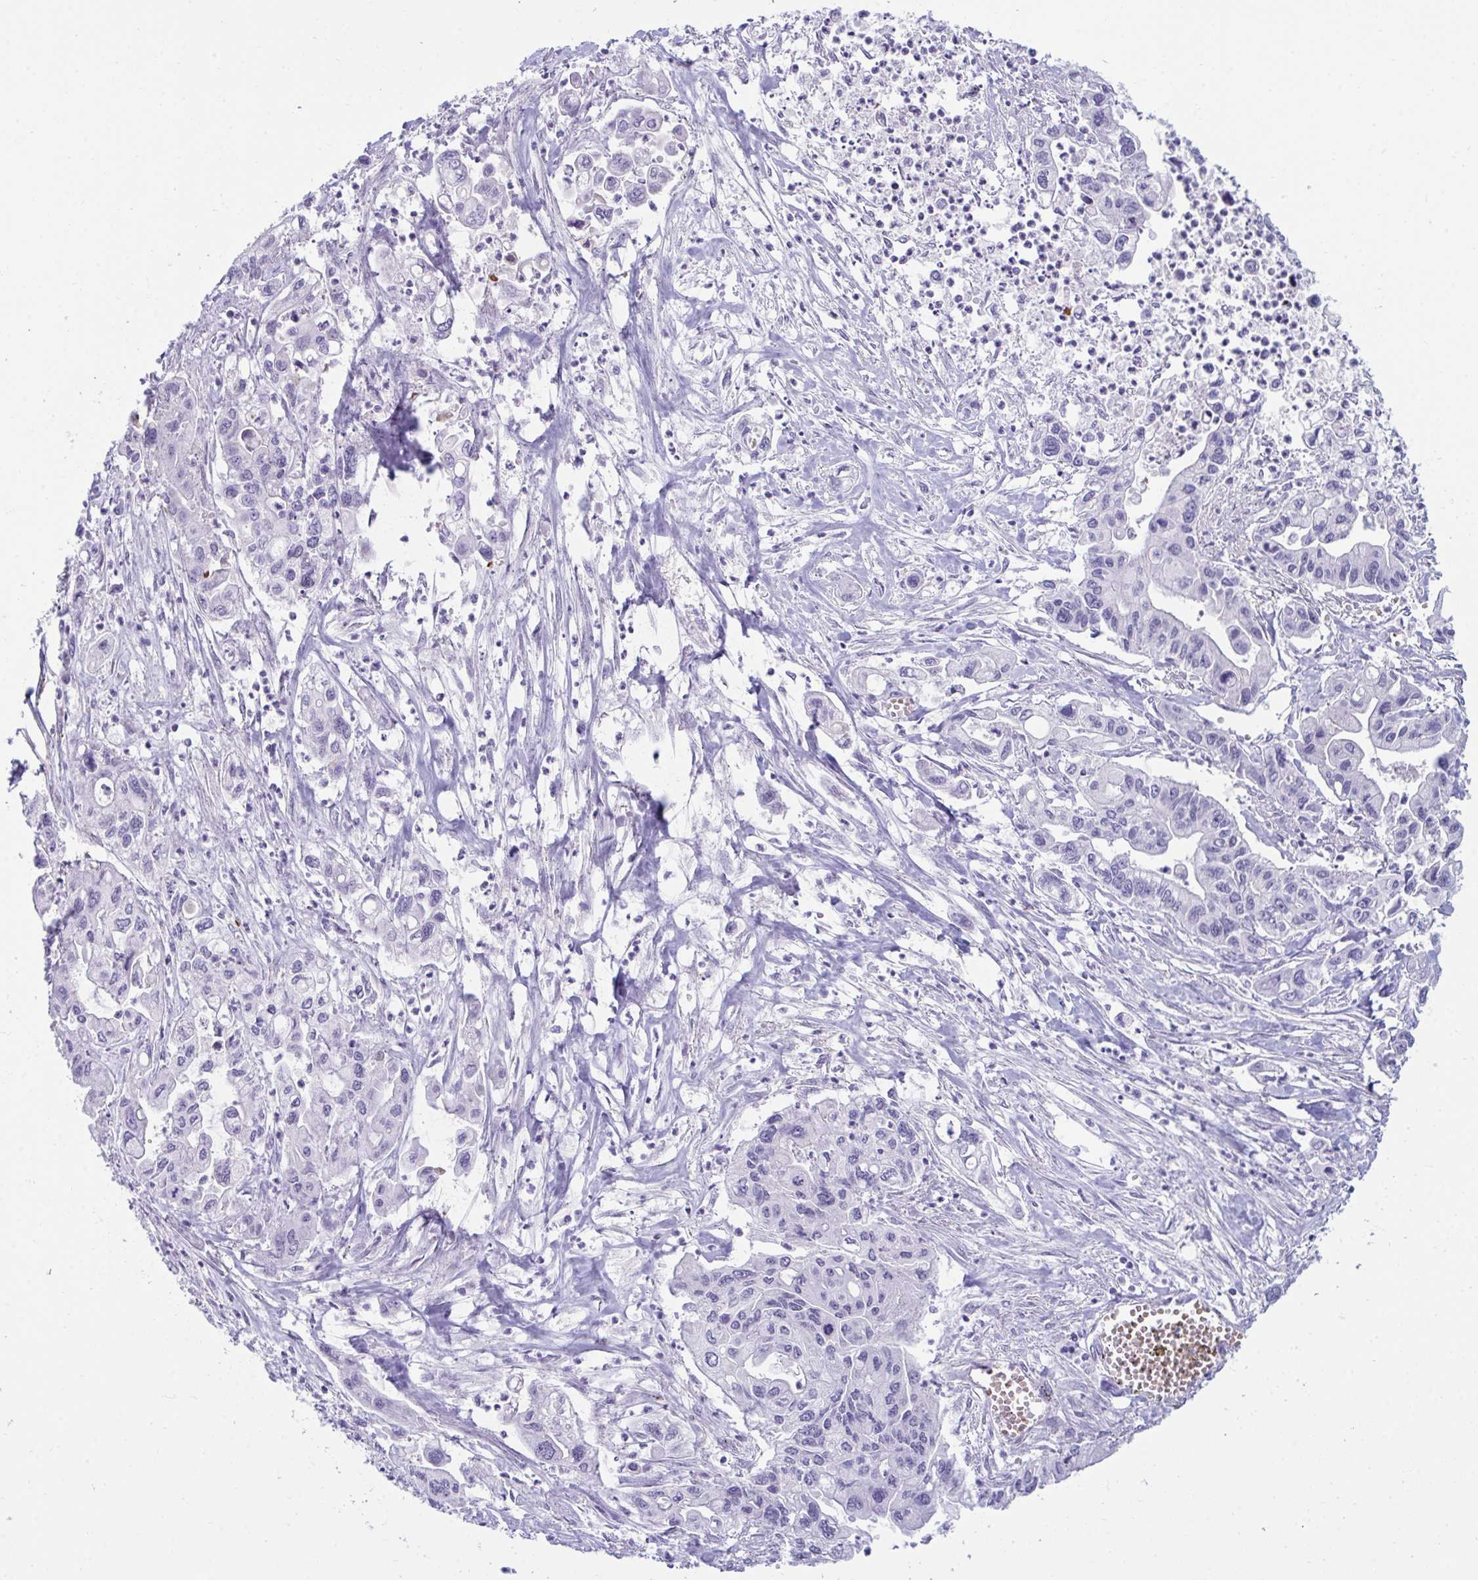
{"staining": {"intensity": "negative", "quantity": "none", "location": "none"}, "tissue": "pancreatic cancer", "cell_type": "Tumor cells", "image_type": "cancer", "snomed": [{"axis": "morphology", "description": "Adenocarcinoma, NOS"}, {"axis": "topography", "description": "Pancreas"}], "caption": "A micrograph of human adenocarcinoma (pancreatic) is negative for staining in tumor cells. (IHC, brightfield microscopy, high magnification).", "gene": "UBL3", "patient": {"sex": "male", "age": 62}}